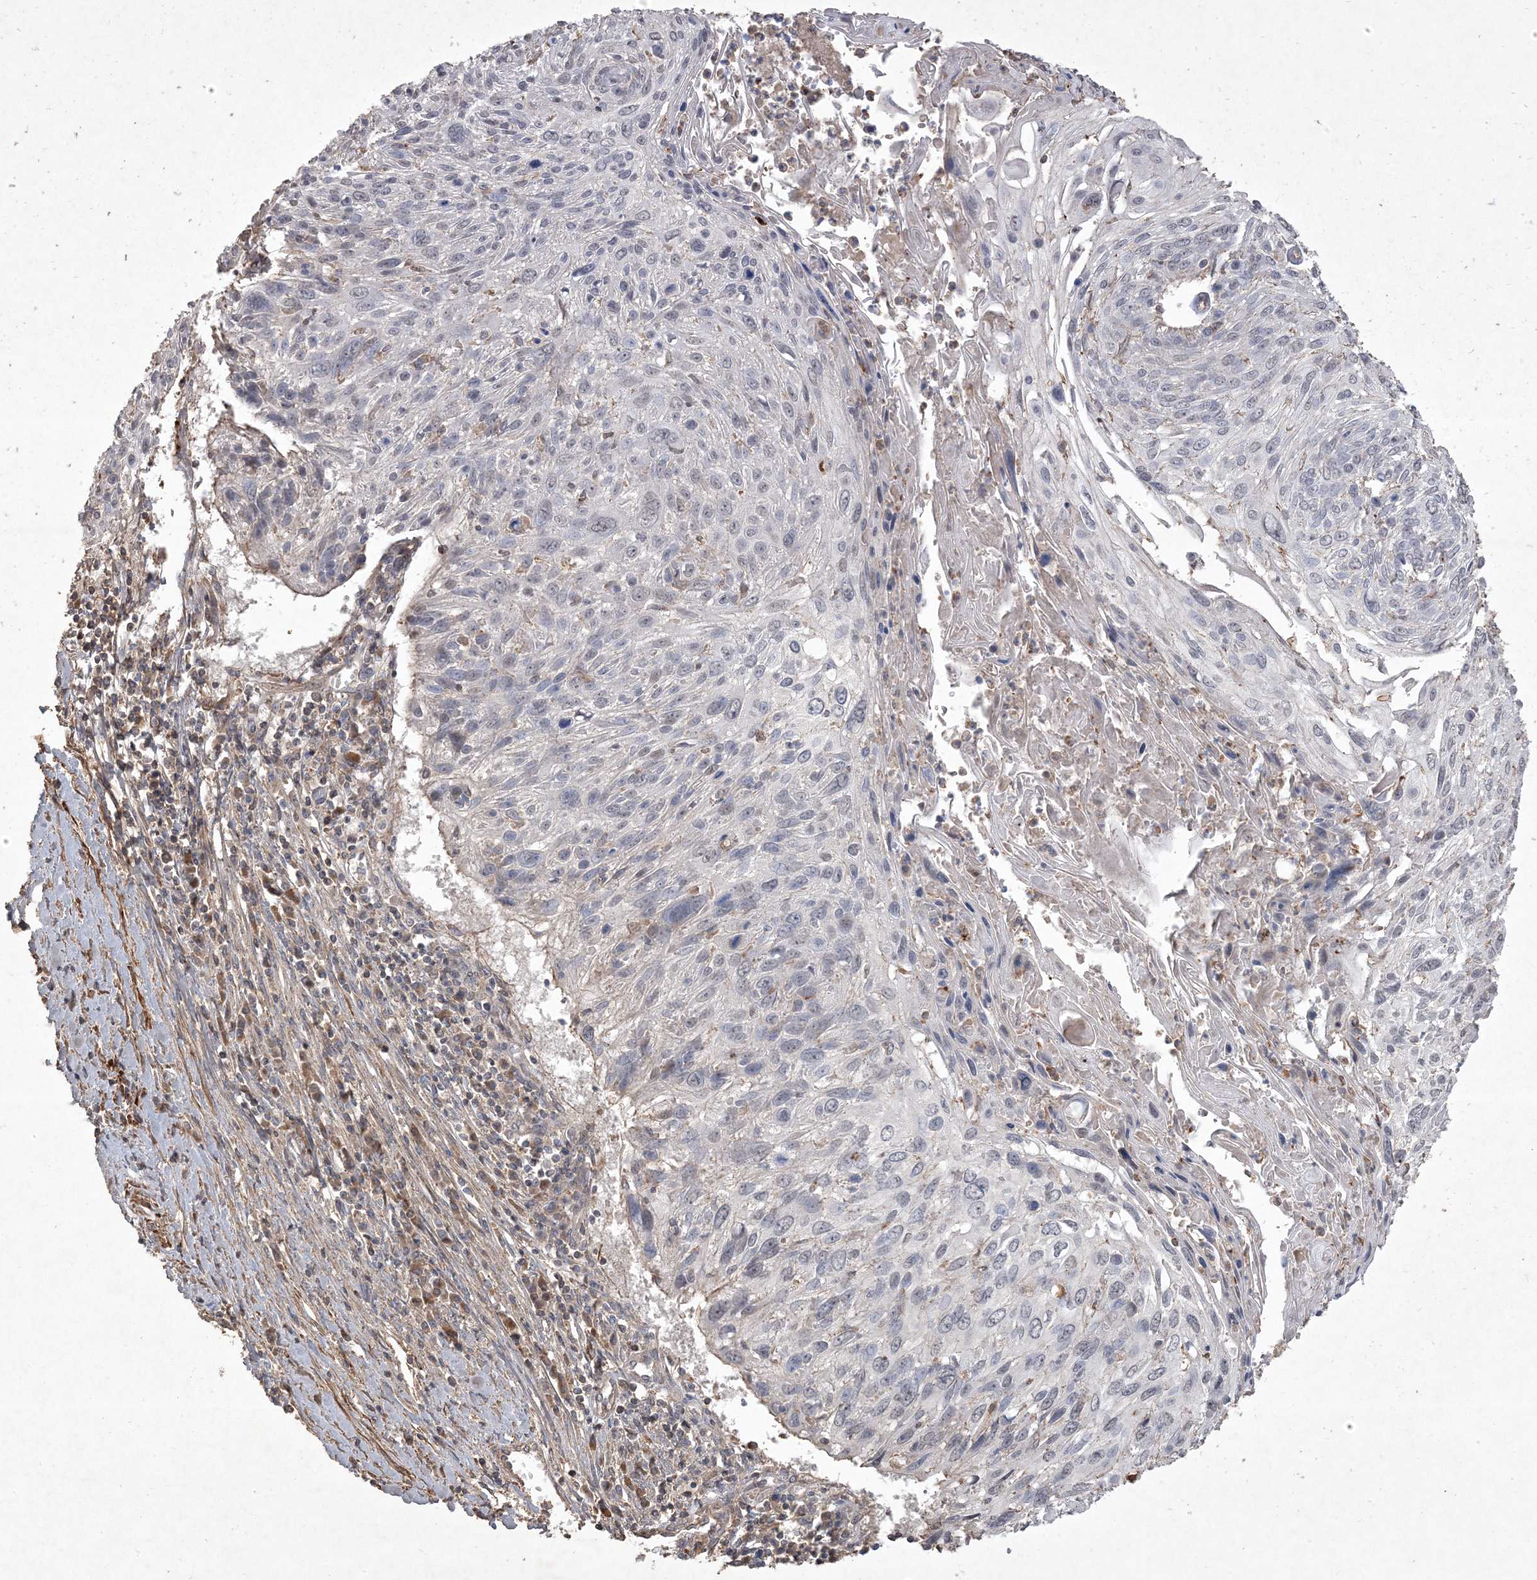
{"staining": {"intensity": "negative", "quantity": "none", "location": "none"}, "tissue": "cervical cancer", "cell_type": "Tumor cells", "image_type": "cancer", "snomed": [{"axis": "morphology", "description": "Squamous cell carcinoma, NOS"}, {"axis": "topography", "description": "Cervix"}], "caption": "The photomicrograph demonstrates no staining of tumor cells in squamous cell carcinoma (cervical).", "gene": "PRRT3", "patient": {"sex": "female", "age": 51}}